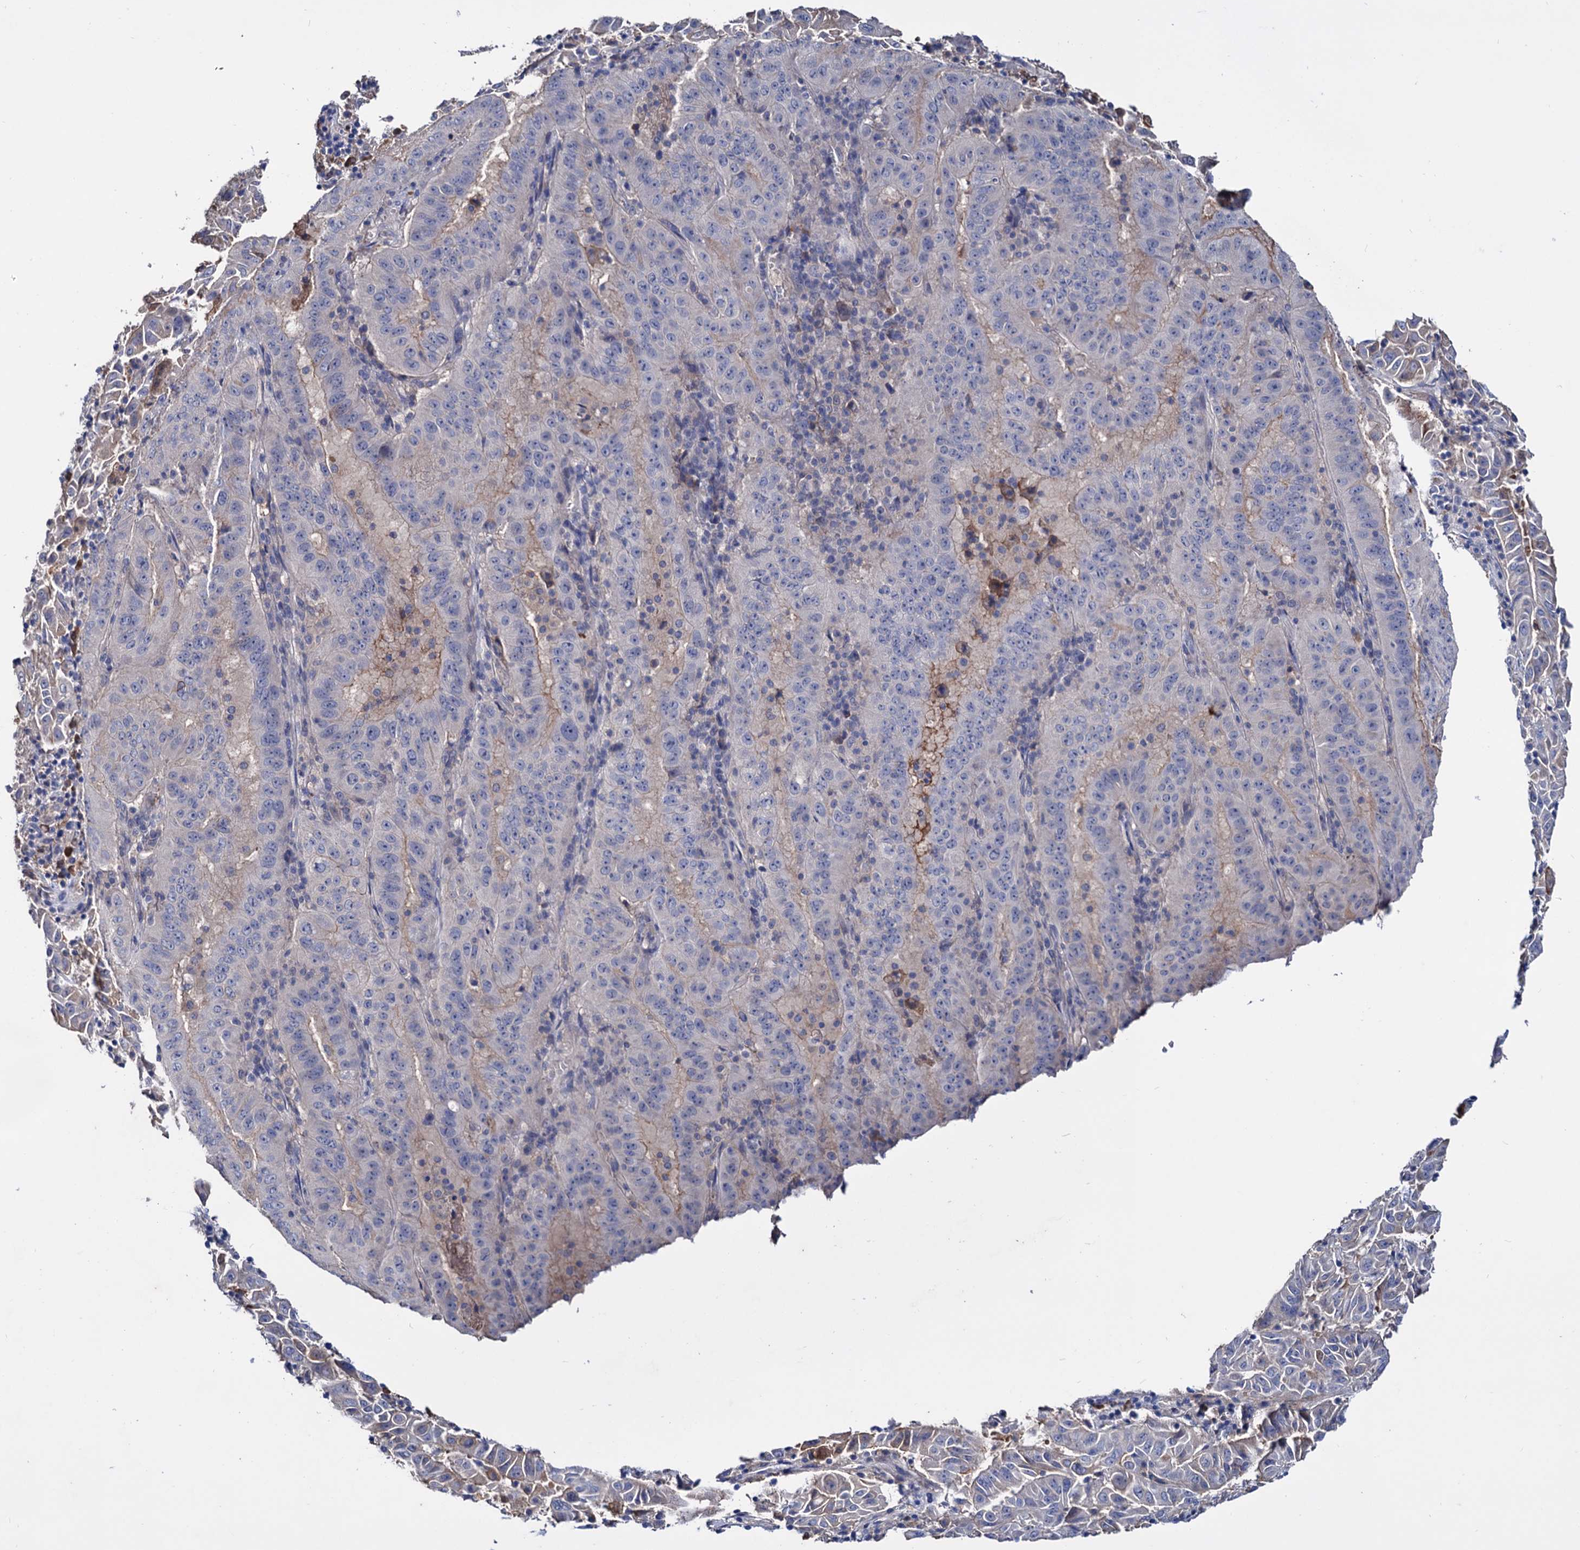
{"staining": {"intensity": "negative", "quantity": "none", "location": "none"}, "tissue": "pancreatic cancer", "cell_type": "Tumor cells", "image_type": "cancer", "snomed": [{"axis": "morphology", "description": "Adenocarcinoma, NOS"}, {"axis": "topography", "description": "Pancreas"}], "caption": "The histopathology image exhibits no staining of tumor cells in pancreatic cancer.", "gene": "NPAS4", "patient": {"sex": "male", "age": 63}}